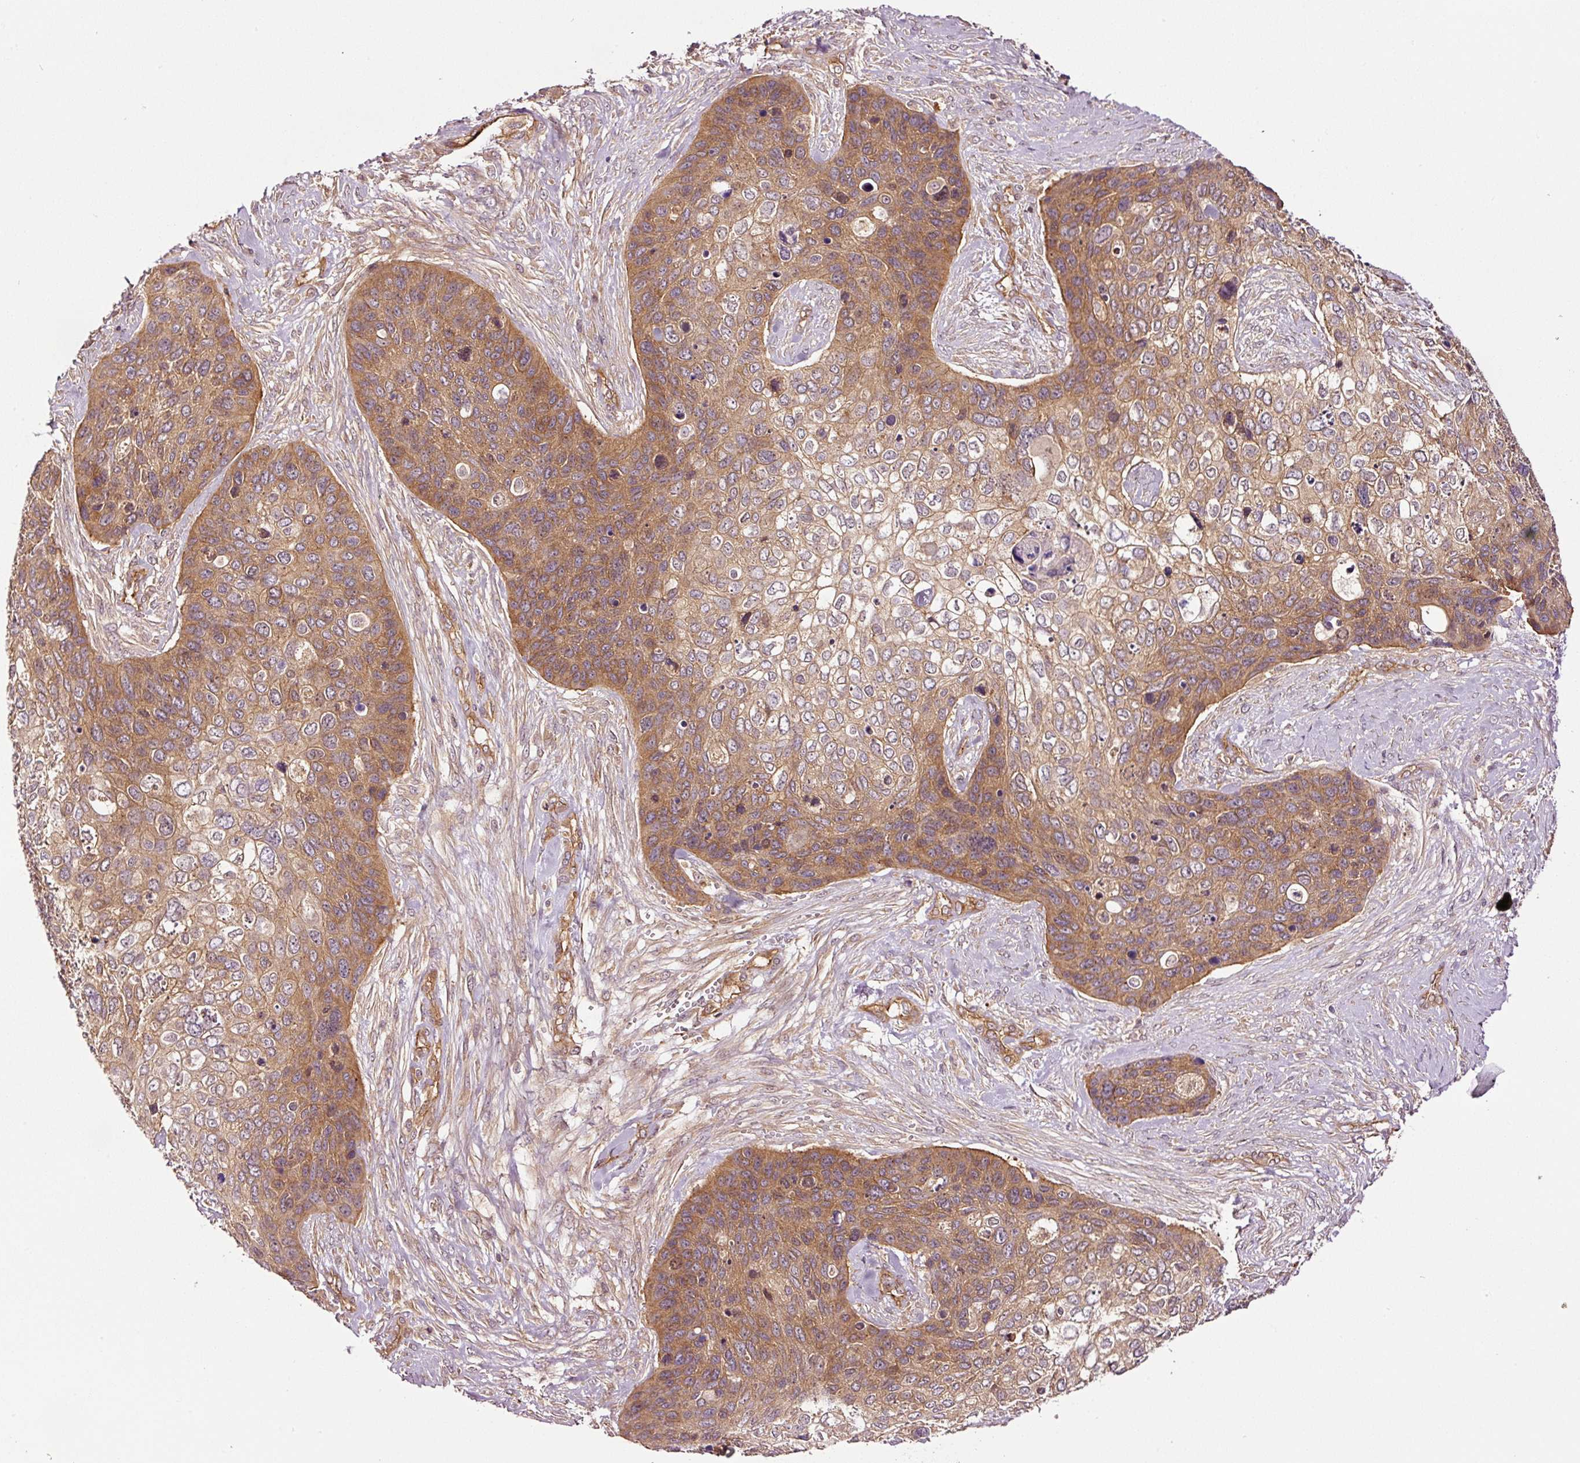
{"staining": {"intensity": "moderate", "quantity": ">75%", "location": "cytoplasmic/membranous"}, "tissue": "skin cancer", "cell_type": "Tumor cells", "image_type": "cancer", "snomed": [{"axis": "morphology", "description": "Basal cell carcinoma"}, {"axis": "topography", "description": "Skin"}], "caption": "An immunohistochemistry (IHC) micrograph of neoplastic tissue is shown. Protein staining in brown highlights moderate cytoplasmic/membranous positivity in skin basal cell carcinoma within tumor cells. The staining is performed using DAB brown chromogen to label protein expression. The nuclei are counter-stained blue using hematoxylin.", "gene": "METAP1", "patient": {"sex": "female", "age": 74}}